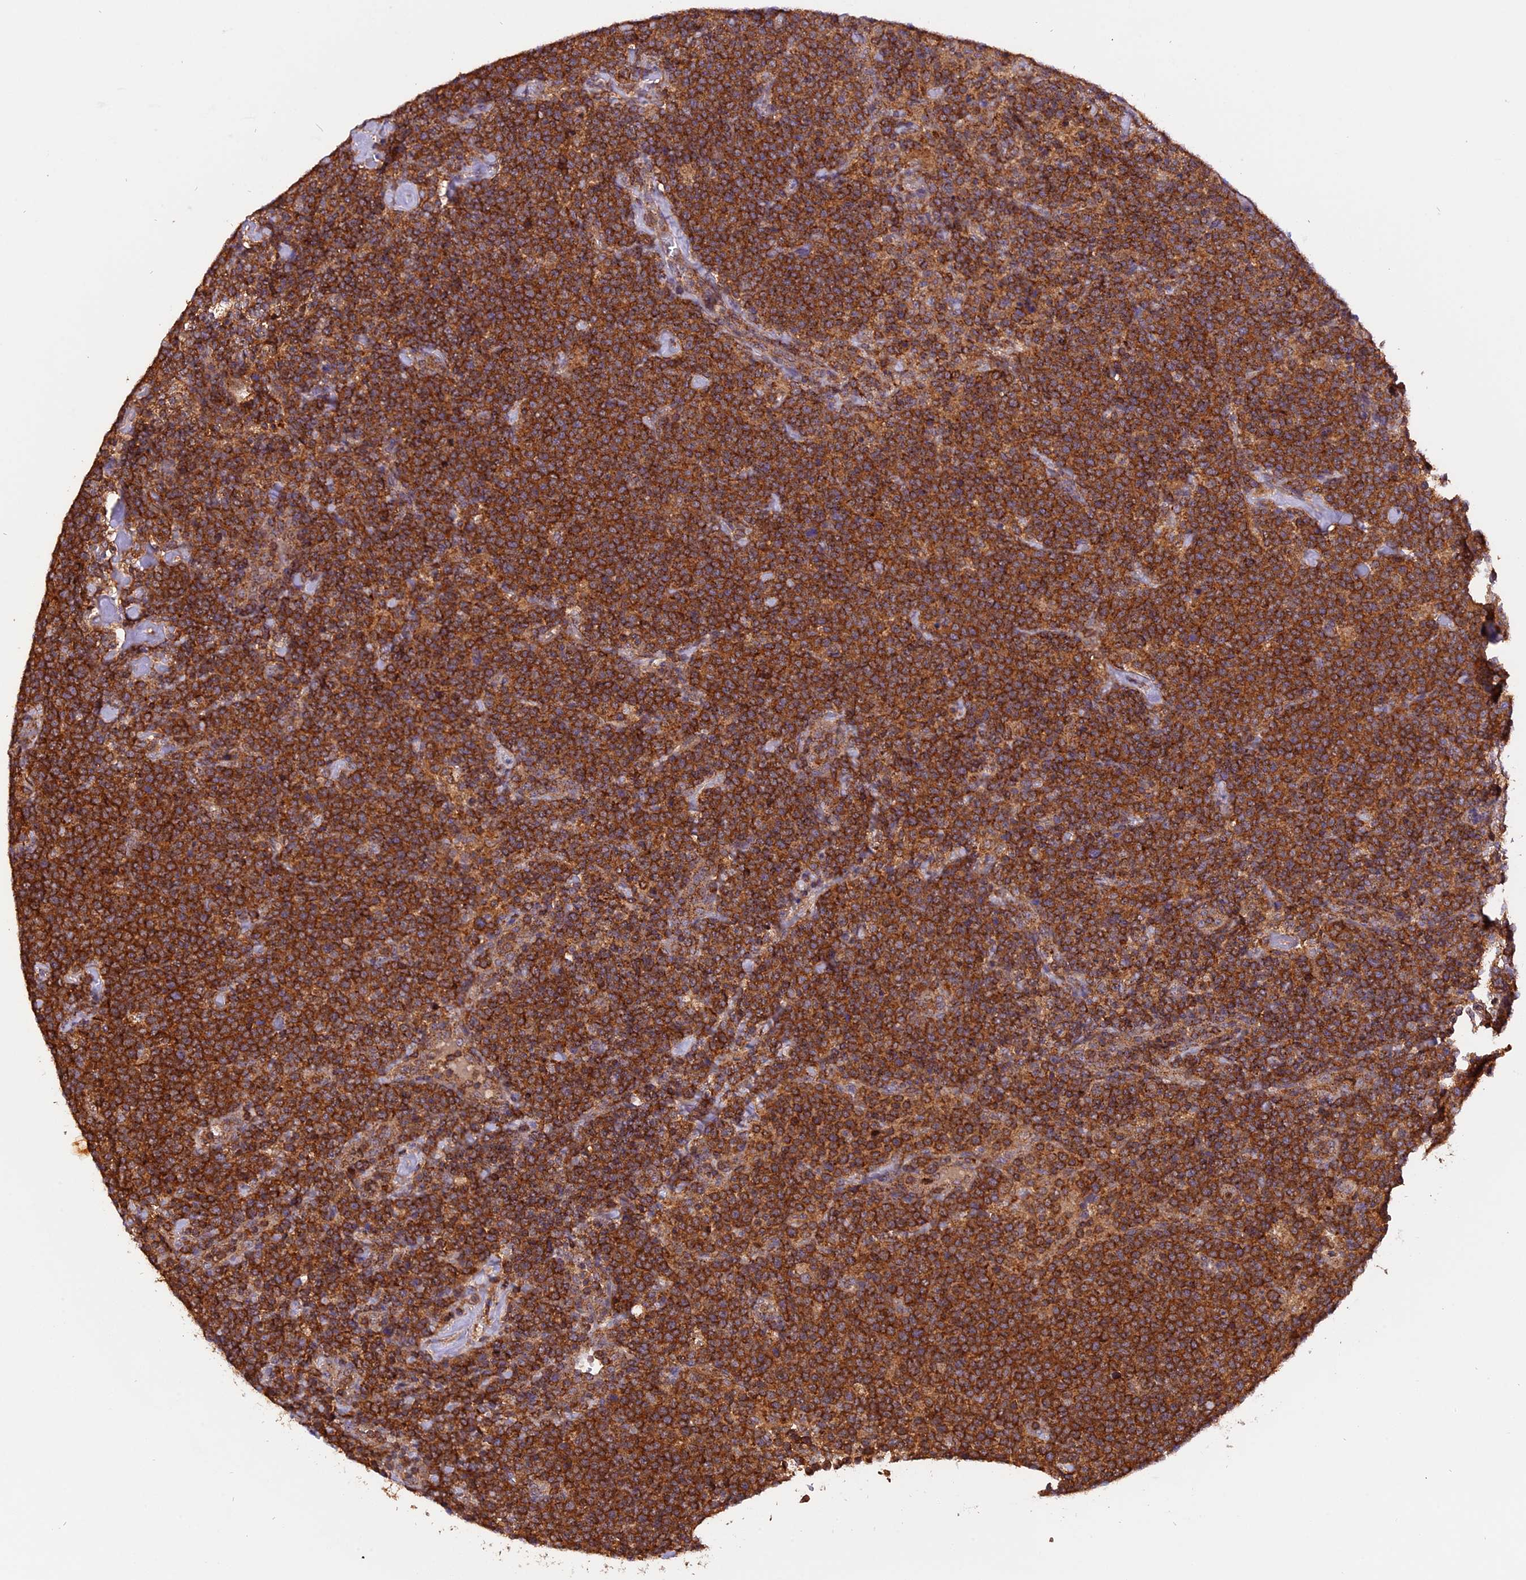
{"staining": {"intensity": "strong", "quantity": ">75%", "location": "cytoplasmic/membranous"}, "tissue": "lymphoma", "cell_type": "Tumor cells", "image_type": "cancer", "snomed": [{"axis": "morphology", "description": "Malignant lymphoma, non-Hodgkin's type, High grade"}, {"axis": "topography", "description": "Lymph node"}], "caption": "Tumor cells exhibit strong cytoplasmic/membranous staining in approximately >75% of cells in lymphoma. The protein is stained brown, and the nuclei are stained in blue (DAB (3,3'-diaminobenzidine) IHC with brightfield microscopy, high magnification).", "gene": "PEX3", "patient": {"sex": "male", "age": 61}}